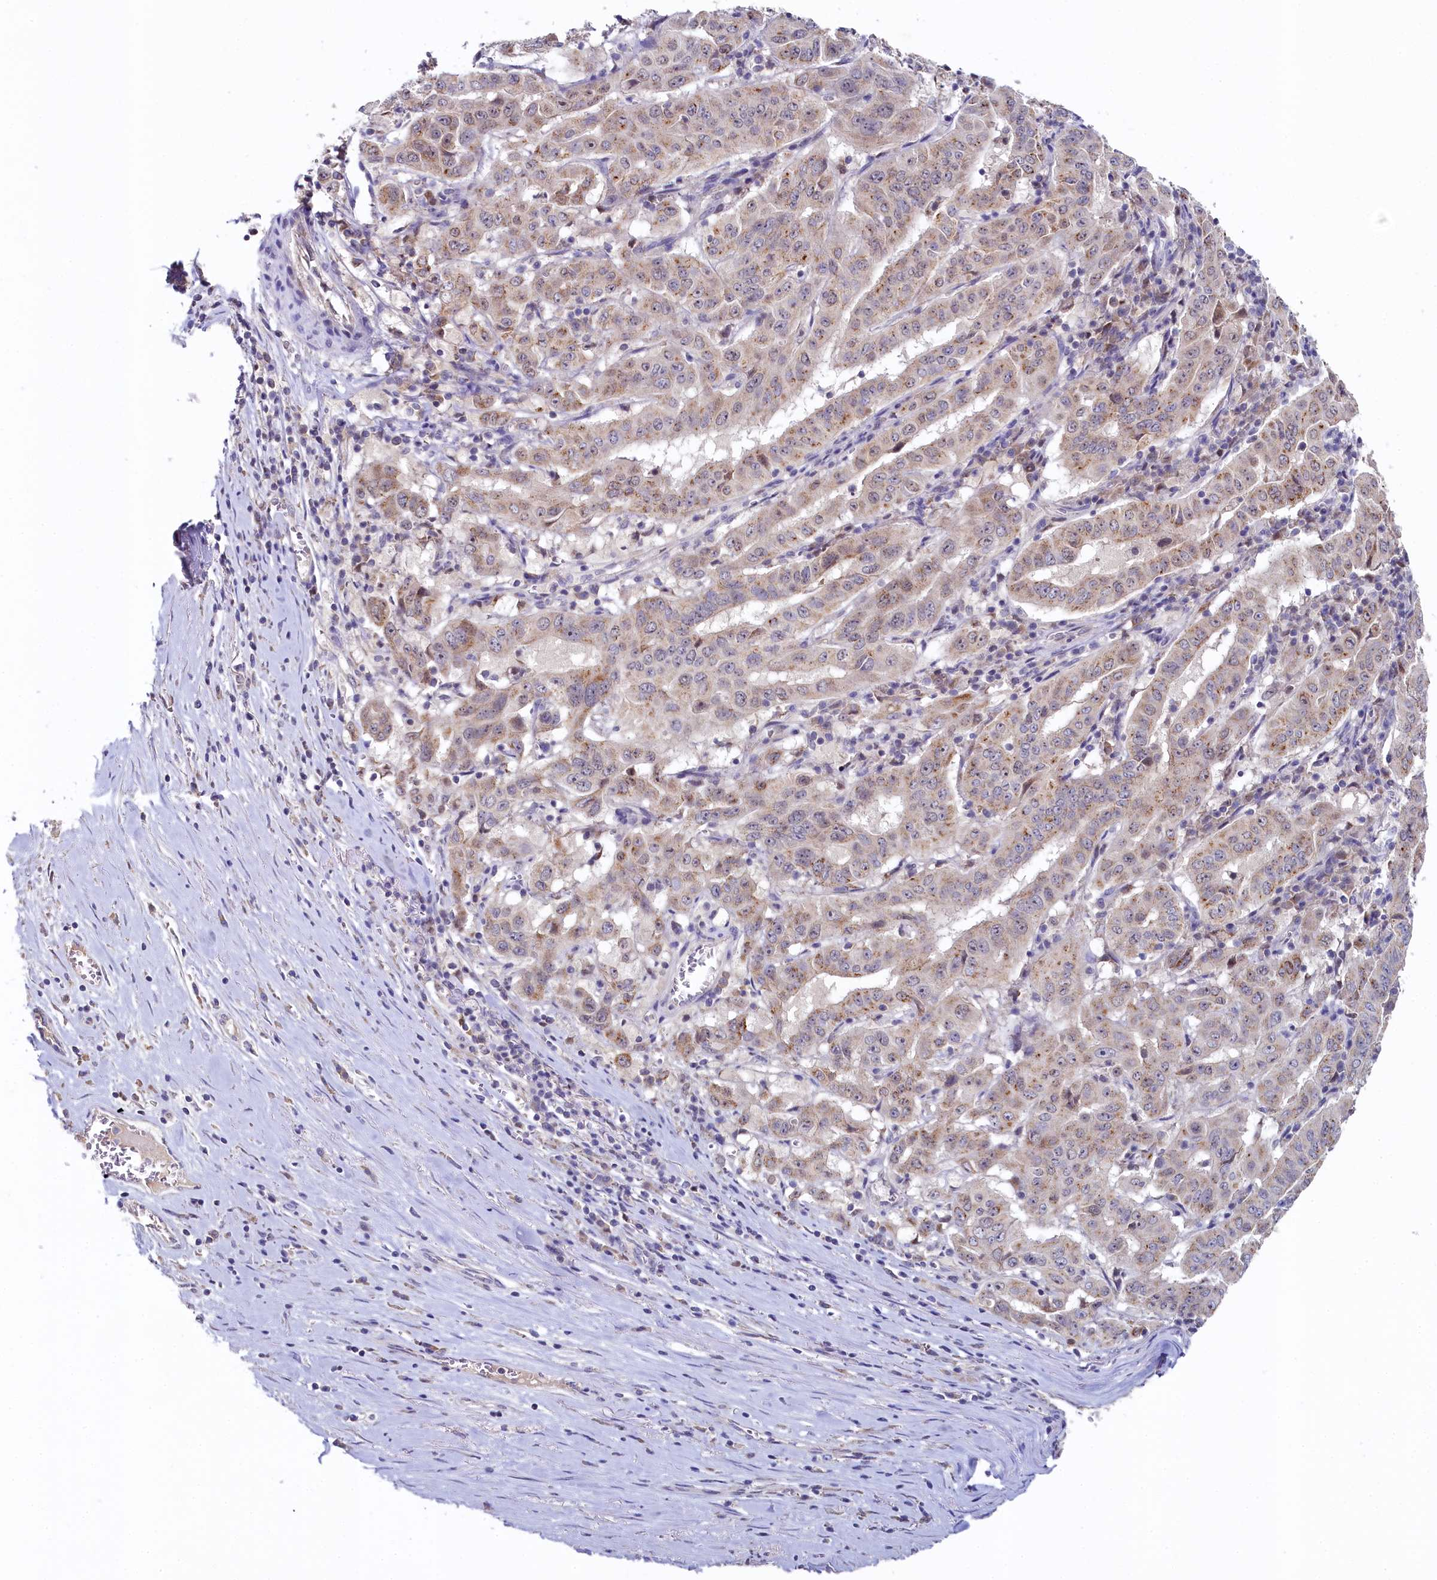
{"staining": {"intensity": "moderate", "quantity": ">75%", "location": "cytoplasmic/membranous"}, "tissue": "pancreatic cancer", "cell_type": "Tumor cells", "image_type": "cancer", "snomed": [{"axis": "morphology", "description": "Adenocarcinoma, NOS"}, {"axis": "topography", "description": "Pancreas"}], "caption": "Brown immunohistochemical staining in human pancreatic cancer demonstrates moderate cytoplasmic/membranous expression in approximately >75% of tumor cells. The staining was performed using DAB (3,3'-diaminobenzidine), with brown indicating positive protein expression. Nuclei are stained blue with hematoxylin.", "gene": "SPINK9", "patient": {"sex": "male", "age": 63}}